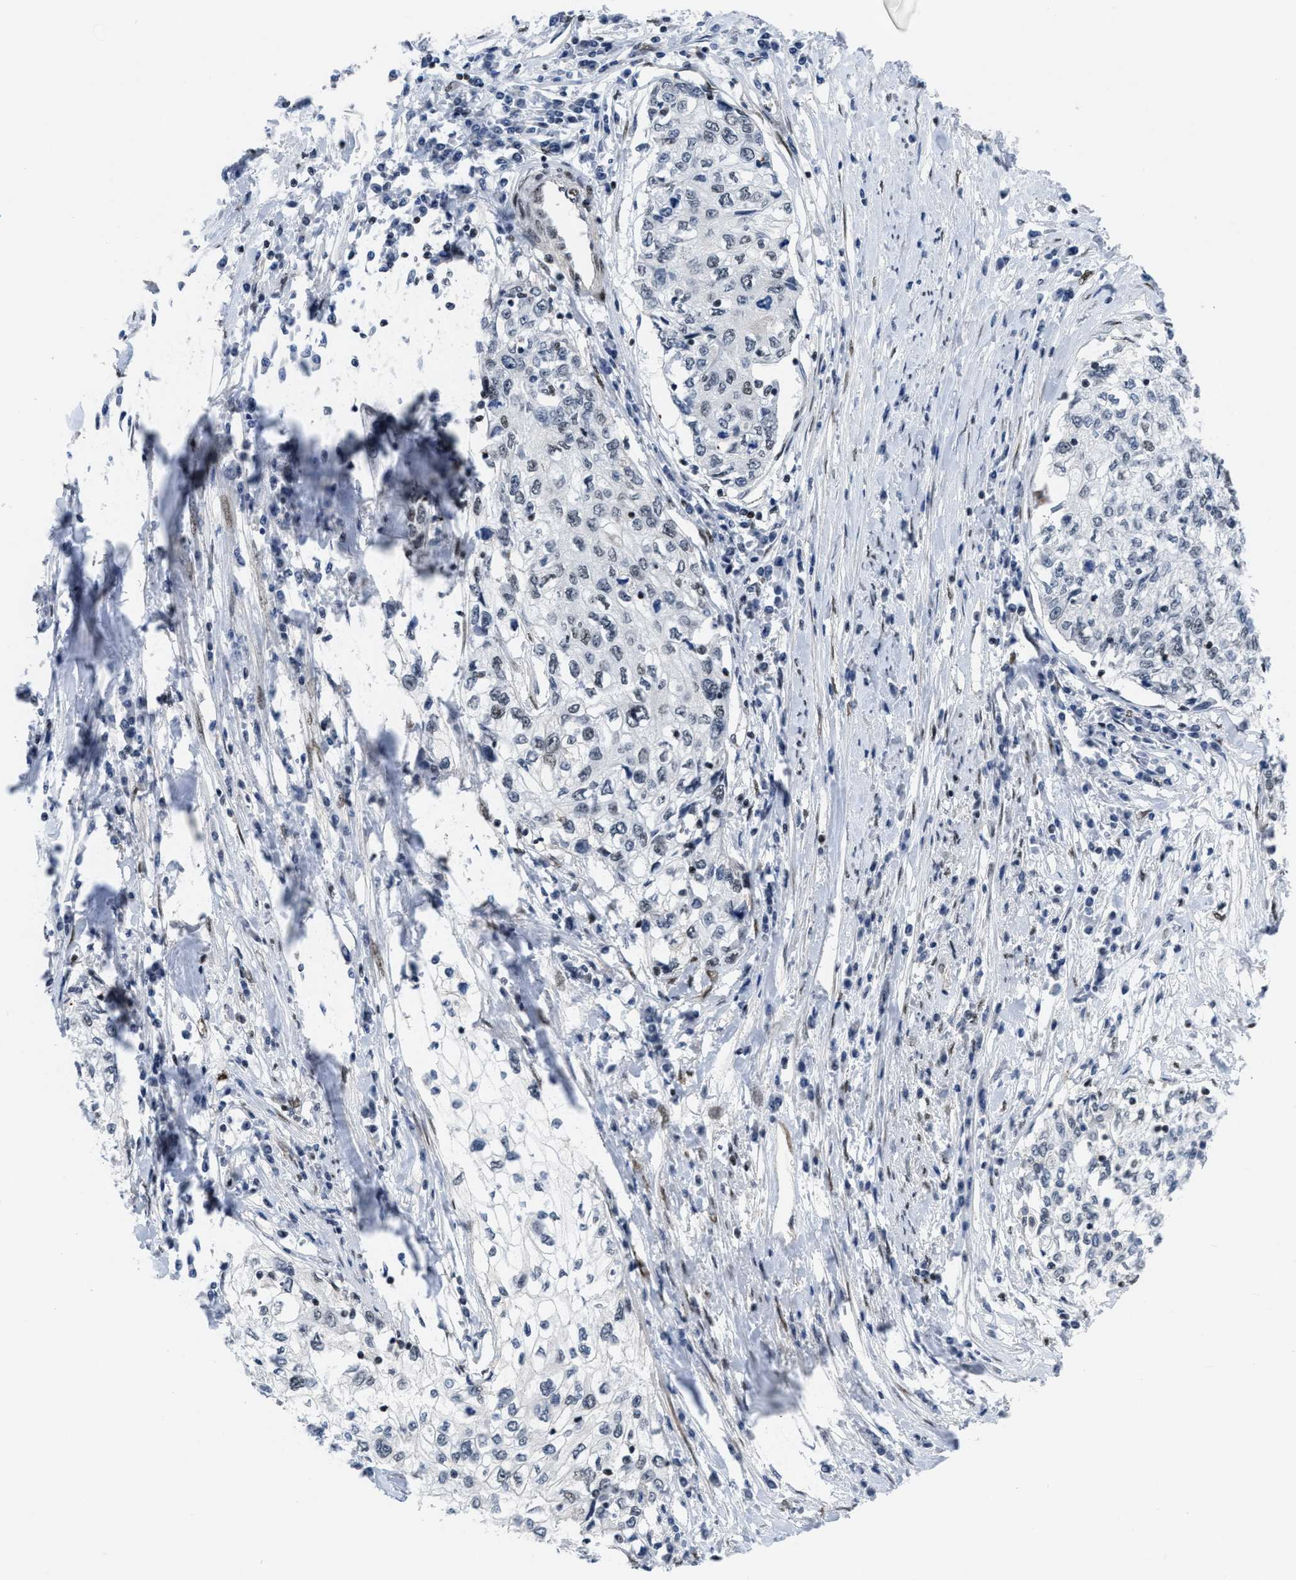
{"staining": {"intensity": "negative", "quantity": "none", "location": "none"}, "tissue": "cervical cancer", "cell_type": "Tumor cells", "image_type": "cancer", "snomed": [{"axis": "morphology", "description": "Squamous cell carcinoma, NOS"}, {"axis": "topography", "description": "Cervix"}], "caption": "This is an immunohistochemistry micrograph of cervical squamous cell carcinoma. There is no positivity in tumor cells.", "gene": "MIER1", "patient": {"sex": "female", "age": 57}}